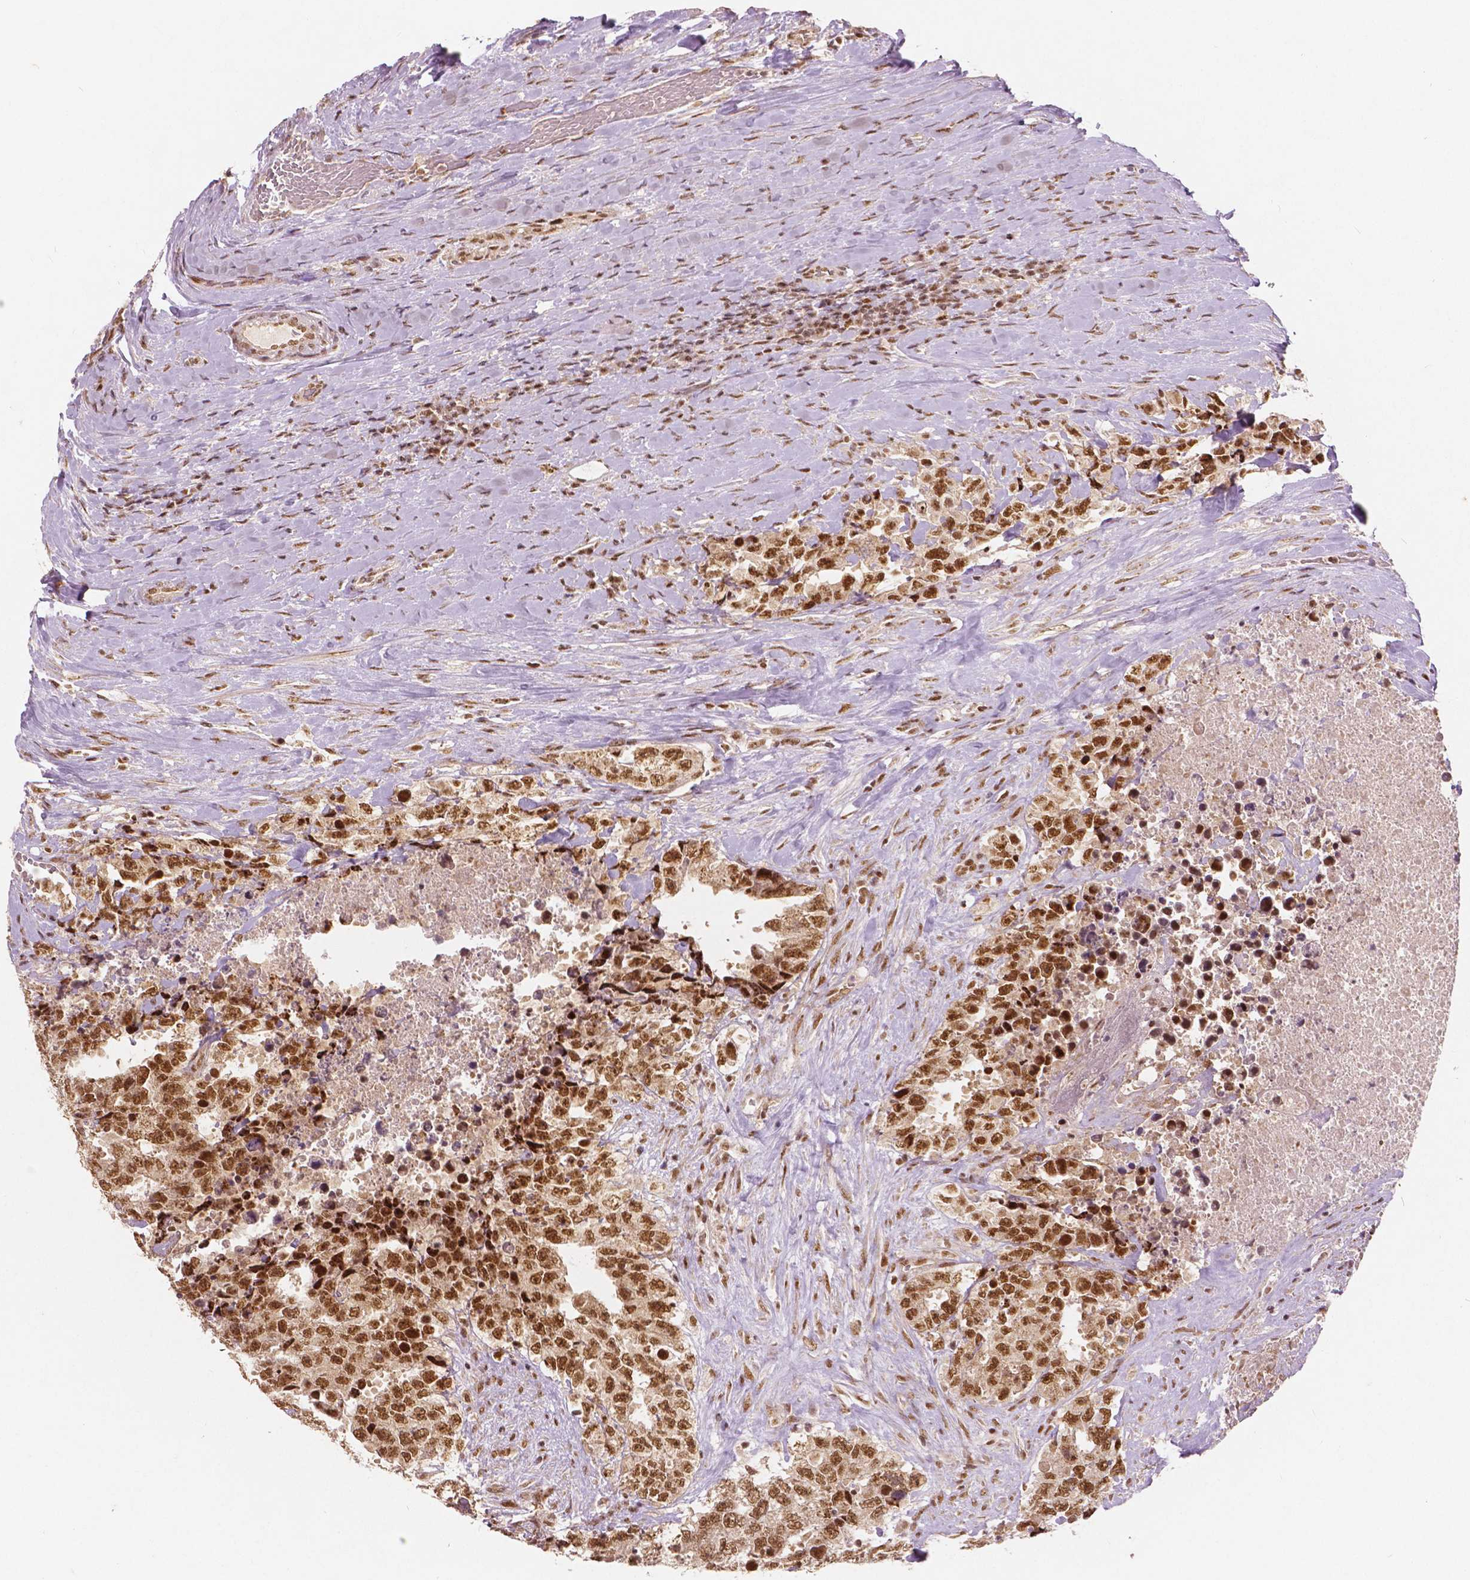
{"staining": {"intensity": "moderate", "quantity": ">75%", "location": "nuclear"}, "tissue": "testis cancer", "cell_type": "Tumor cells", "image_type": "cancer", "snomed": [{"axis": "morphology", "description": "Carcinoma, Embryonal, NOS"}, {"axis": "topography", "description": "Testis"}], "caption": "Protein staining of testis cancer tissue exhibits moderate nuclear staining in approximately >75% of tumor cells. (Stains: DAB (3,3'-diaminobenzidine) in brown, nuclei in blue, Microscopy: brightfield microscopy at high magnification).", "gene": "NSD2", "patient": {"sex": "male", "age": 24}}